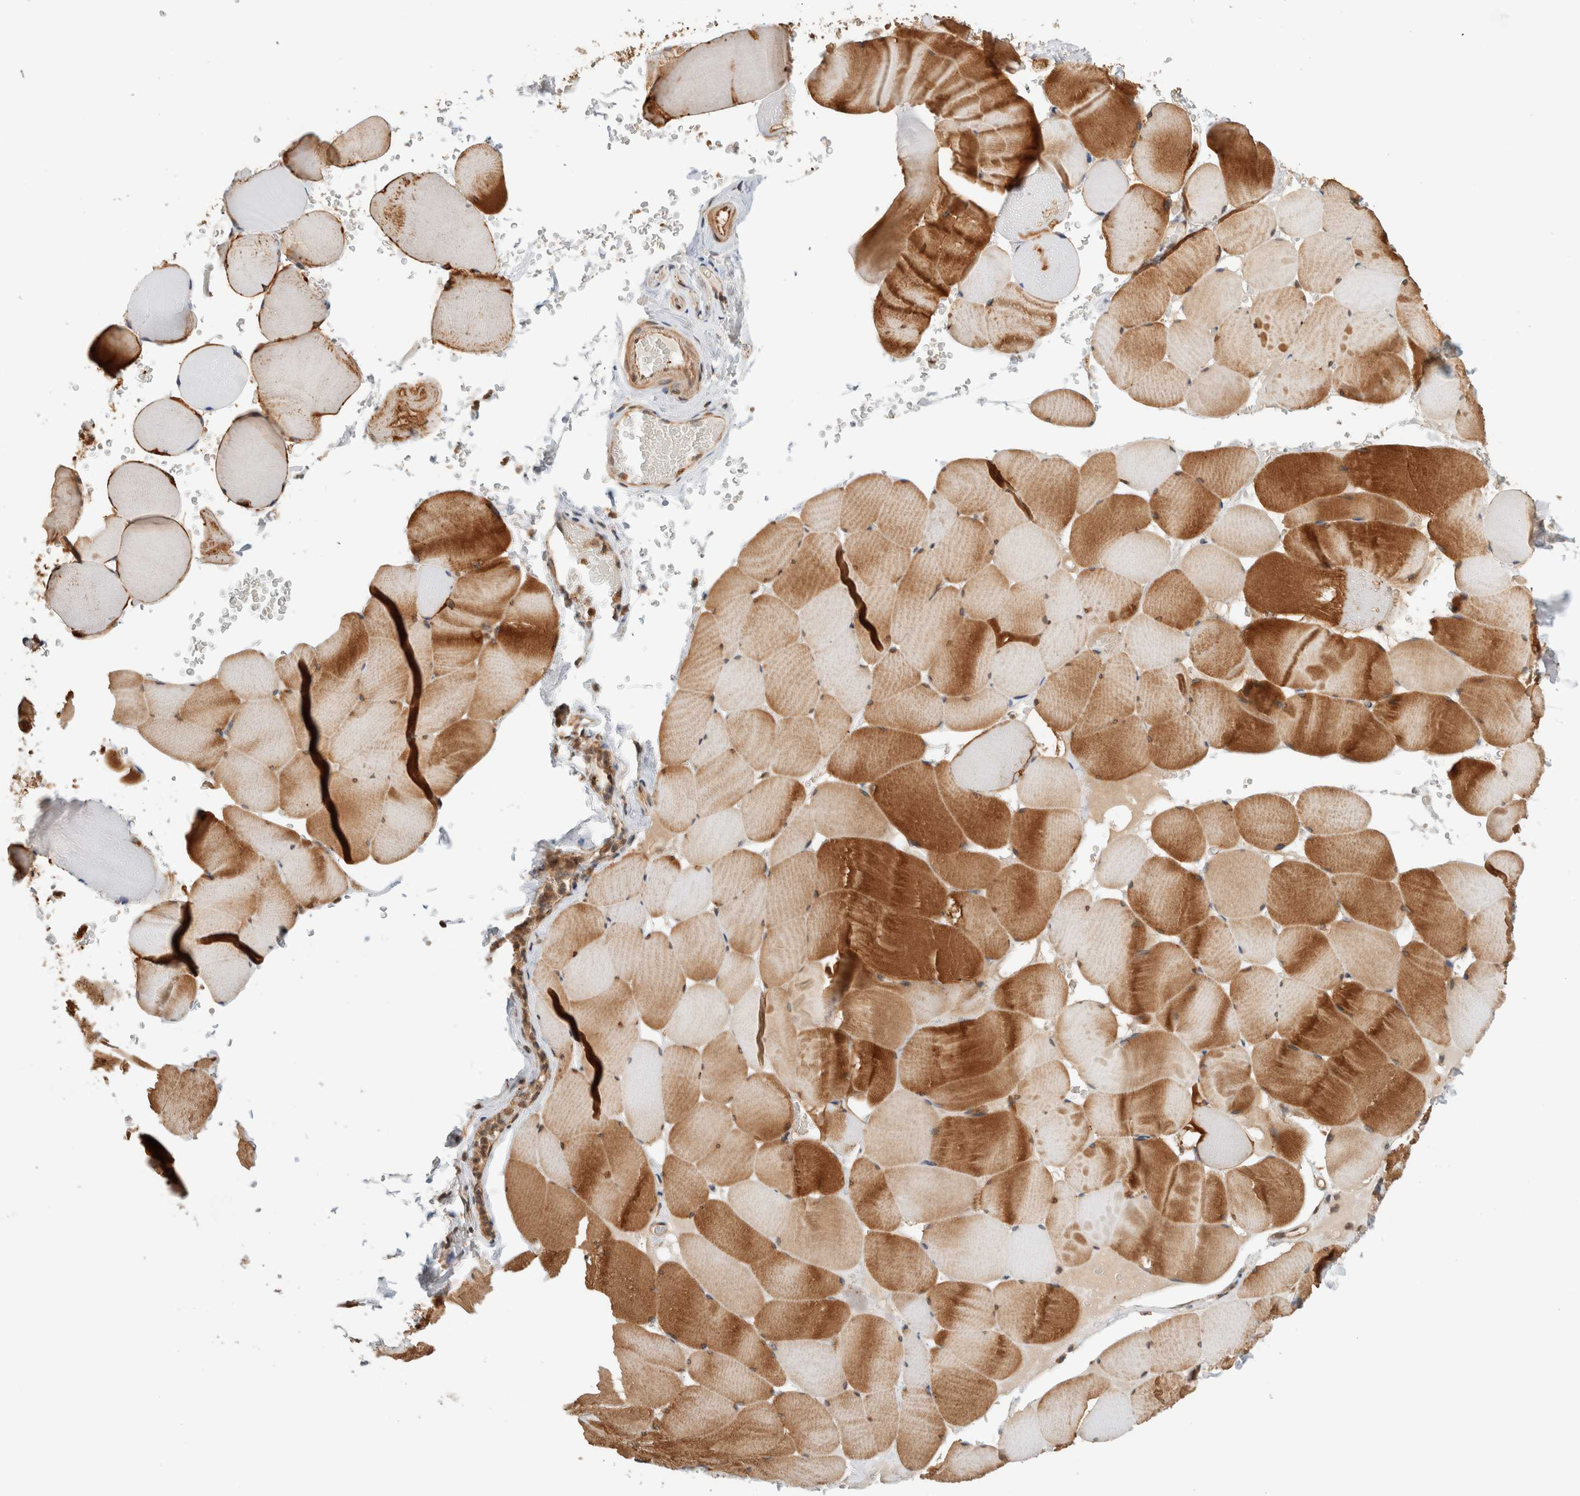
{"staining": {"intensity": "moderate", "quantity": ">75%", "location": "cytoplasmic/membranous"}, "tissue": "skeletal muscle", "cell_type": "Myocytes", "image_type": "normal", "snomed": [{"axis": "morphology", "description": "Normal tissue, NOS"}, {"axis": "topography", "description": "Skeletal muscle"}], "caption": "Skeletal muscle stained with immunohistochemistry exhibits moderate cytoplasmic/membranous expression in approximately >75% of myocytes.", "gene": "OTUD6B", "patient": {"sex": "male", "age": 62}}